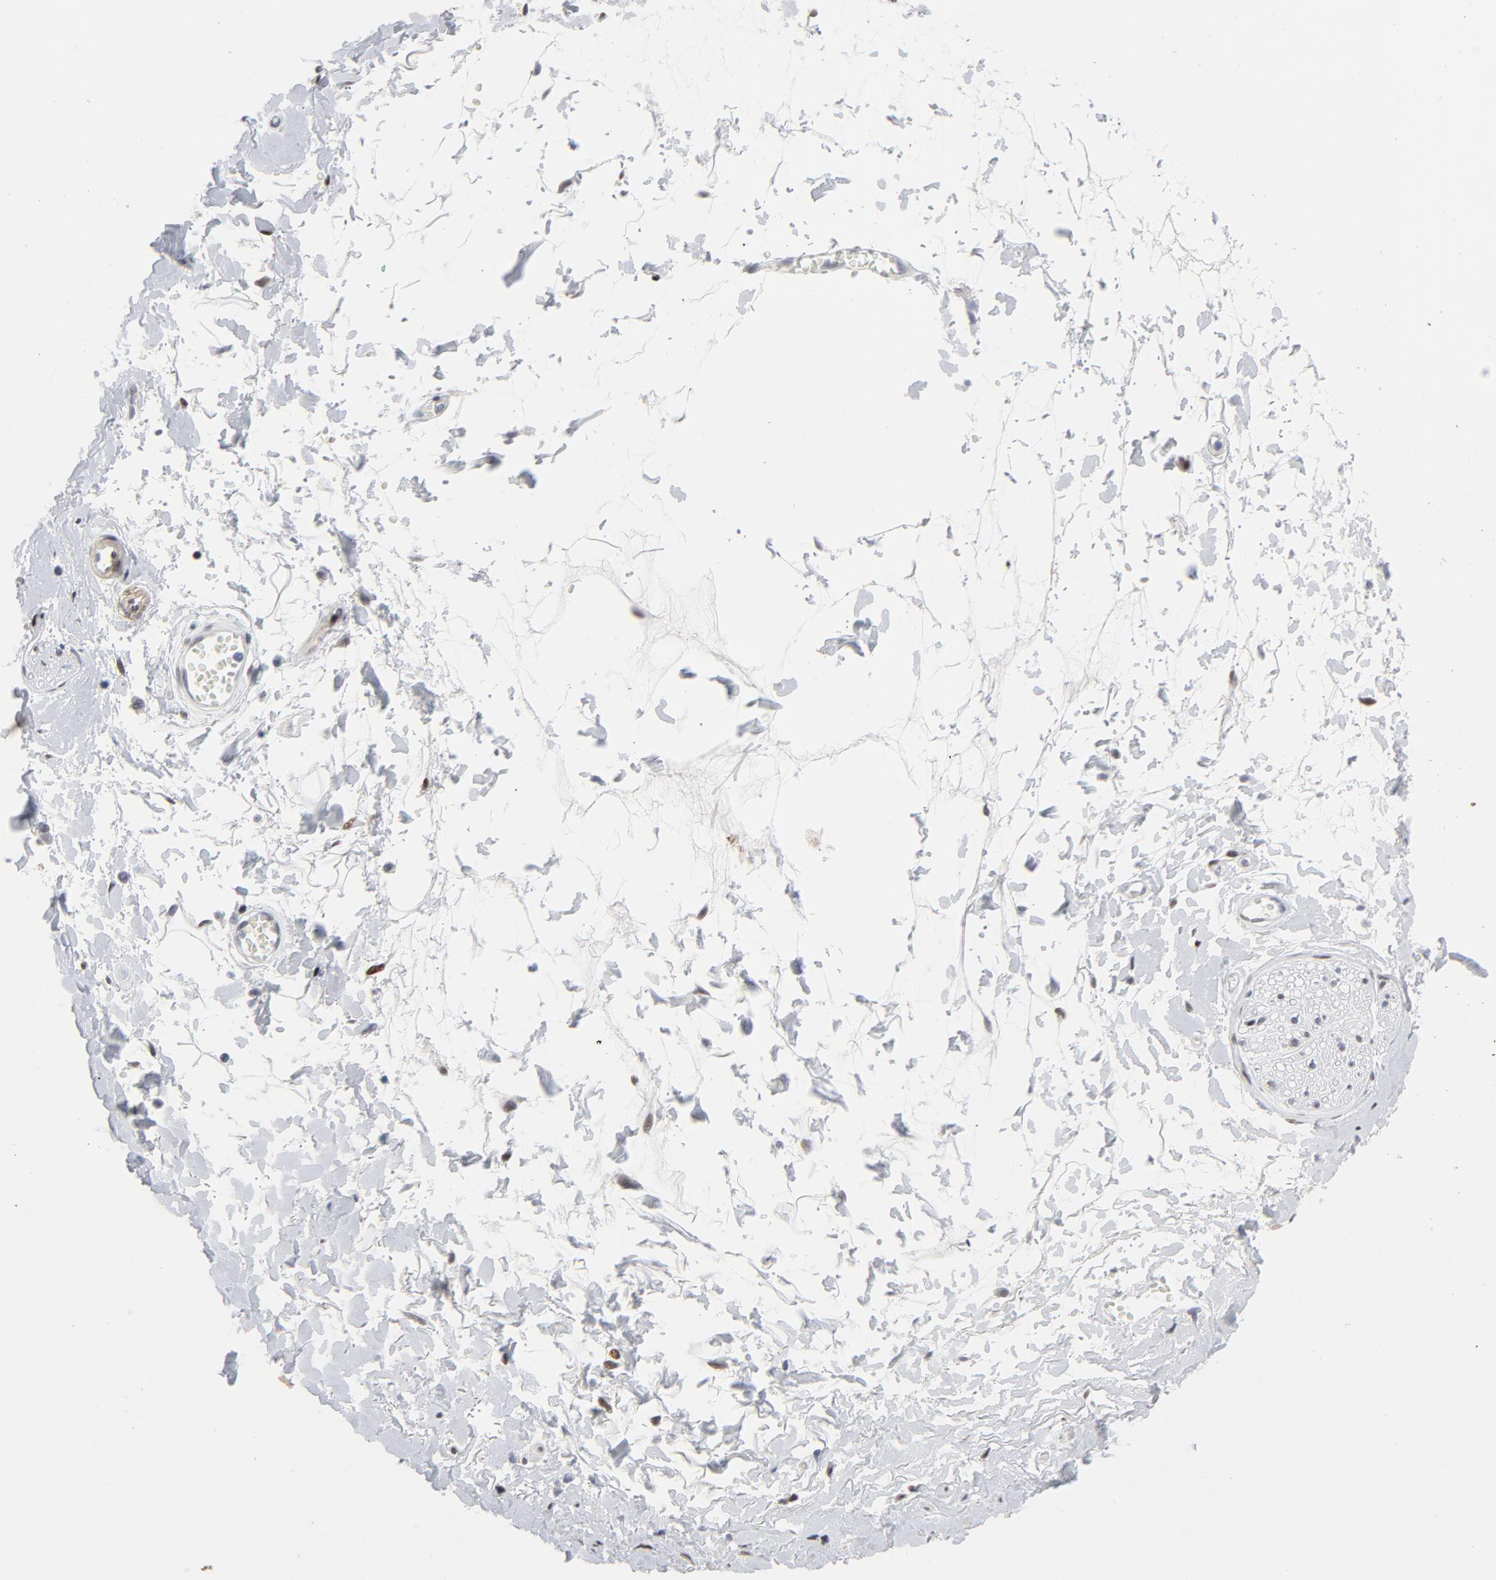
{"staining": {"intensity": "moderate", "quantity": ">75%", "location": "nuclear"}, "tissue": "adipose tissue", "cell_type": "Adipocytes", "image_type": "normal", "snomed": [{"axis": "morphology", "description": "Normal tissue, NOS"}, {"axis": "morphology", "description": "Inflammation, NOS"}, {"axis": "topography", "description": "Salivary gland"}, {"axis": "topography", "description": "Peripheral nerve tissue"}], "caption": "Adipose tissue stained for a protein displays moderate nuclear positivity in adipocytes. (Stains: DAB (3,3'-diaminobenzidine) in brown, nuclei in blue, Microscopy: brightfield microscopy at high magnification).", "gene": "NFIC", "patient": {"sex": "female", "age": 75}}